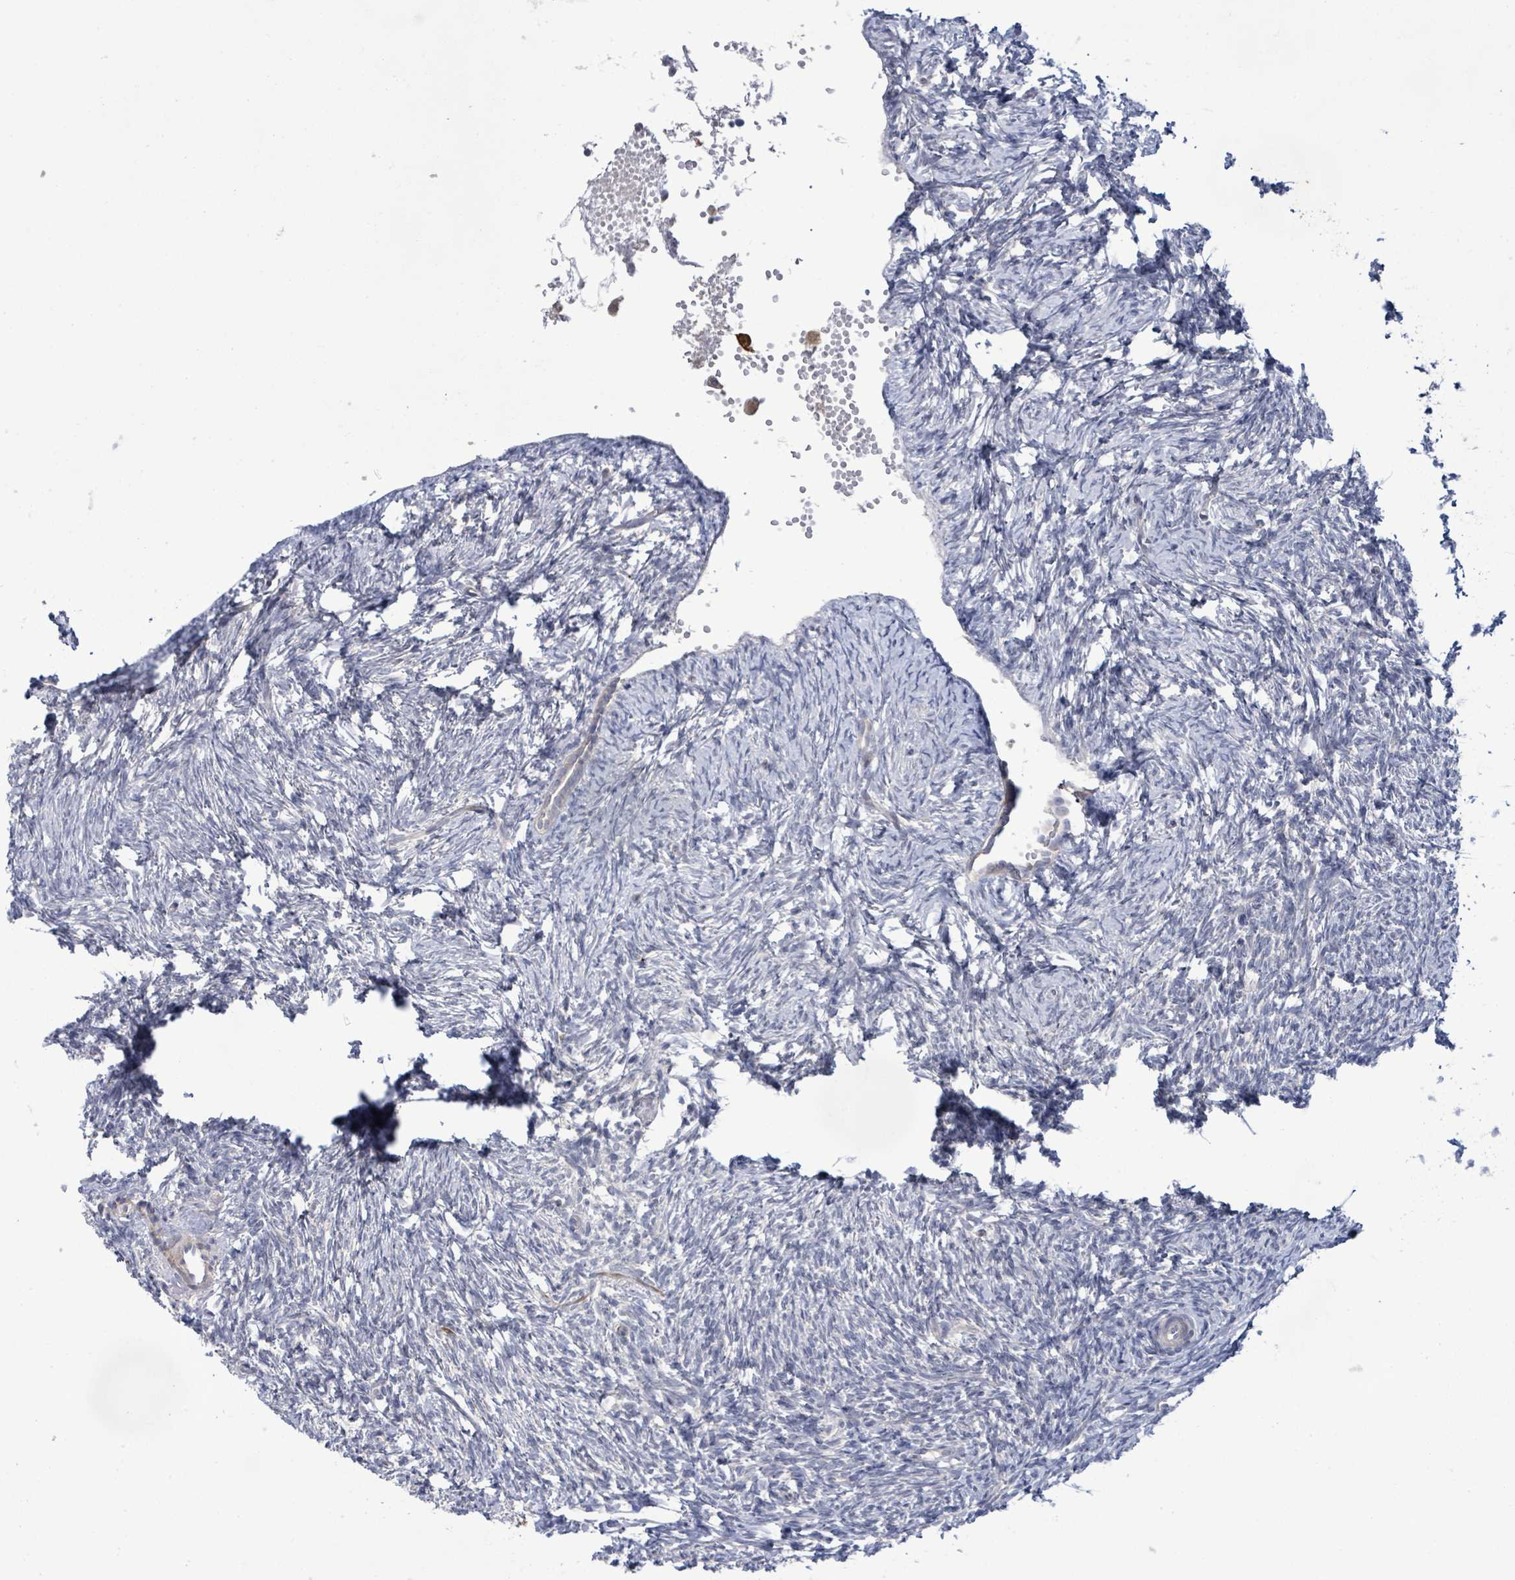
{"staining": {"intensity": "weak", "quantity": "25%-75%", "location": "cytoplasmic/membranous"}, "tissue": "ovary", "cell_type": "Follicle cells", "image_type": "normal", "snomed": [{"axis": "morphology", "description": "Normal tissue, NOS"}, {"axis": "topography", "description": "Ovary"}], "caption": "Ovary stained with IHC displays weak cytoplasmic/membranous expression in about 25%-75% of follicle cells.", "gene": "SLIT3", "patient": {"sex": "female", "age": 51}}